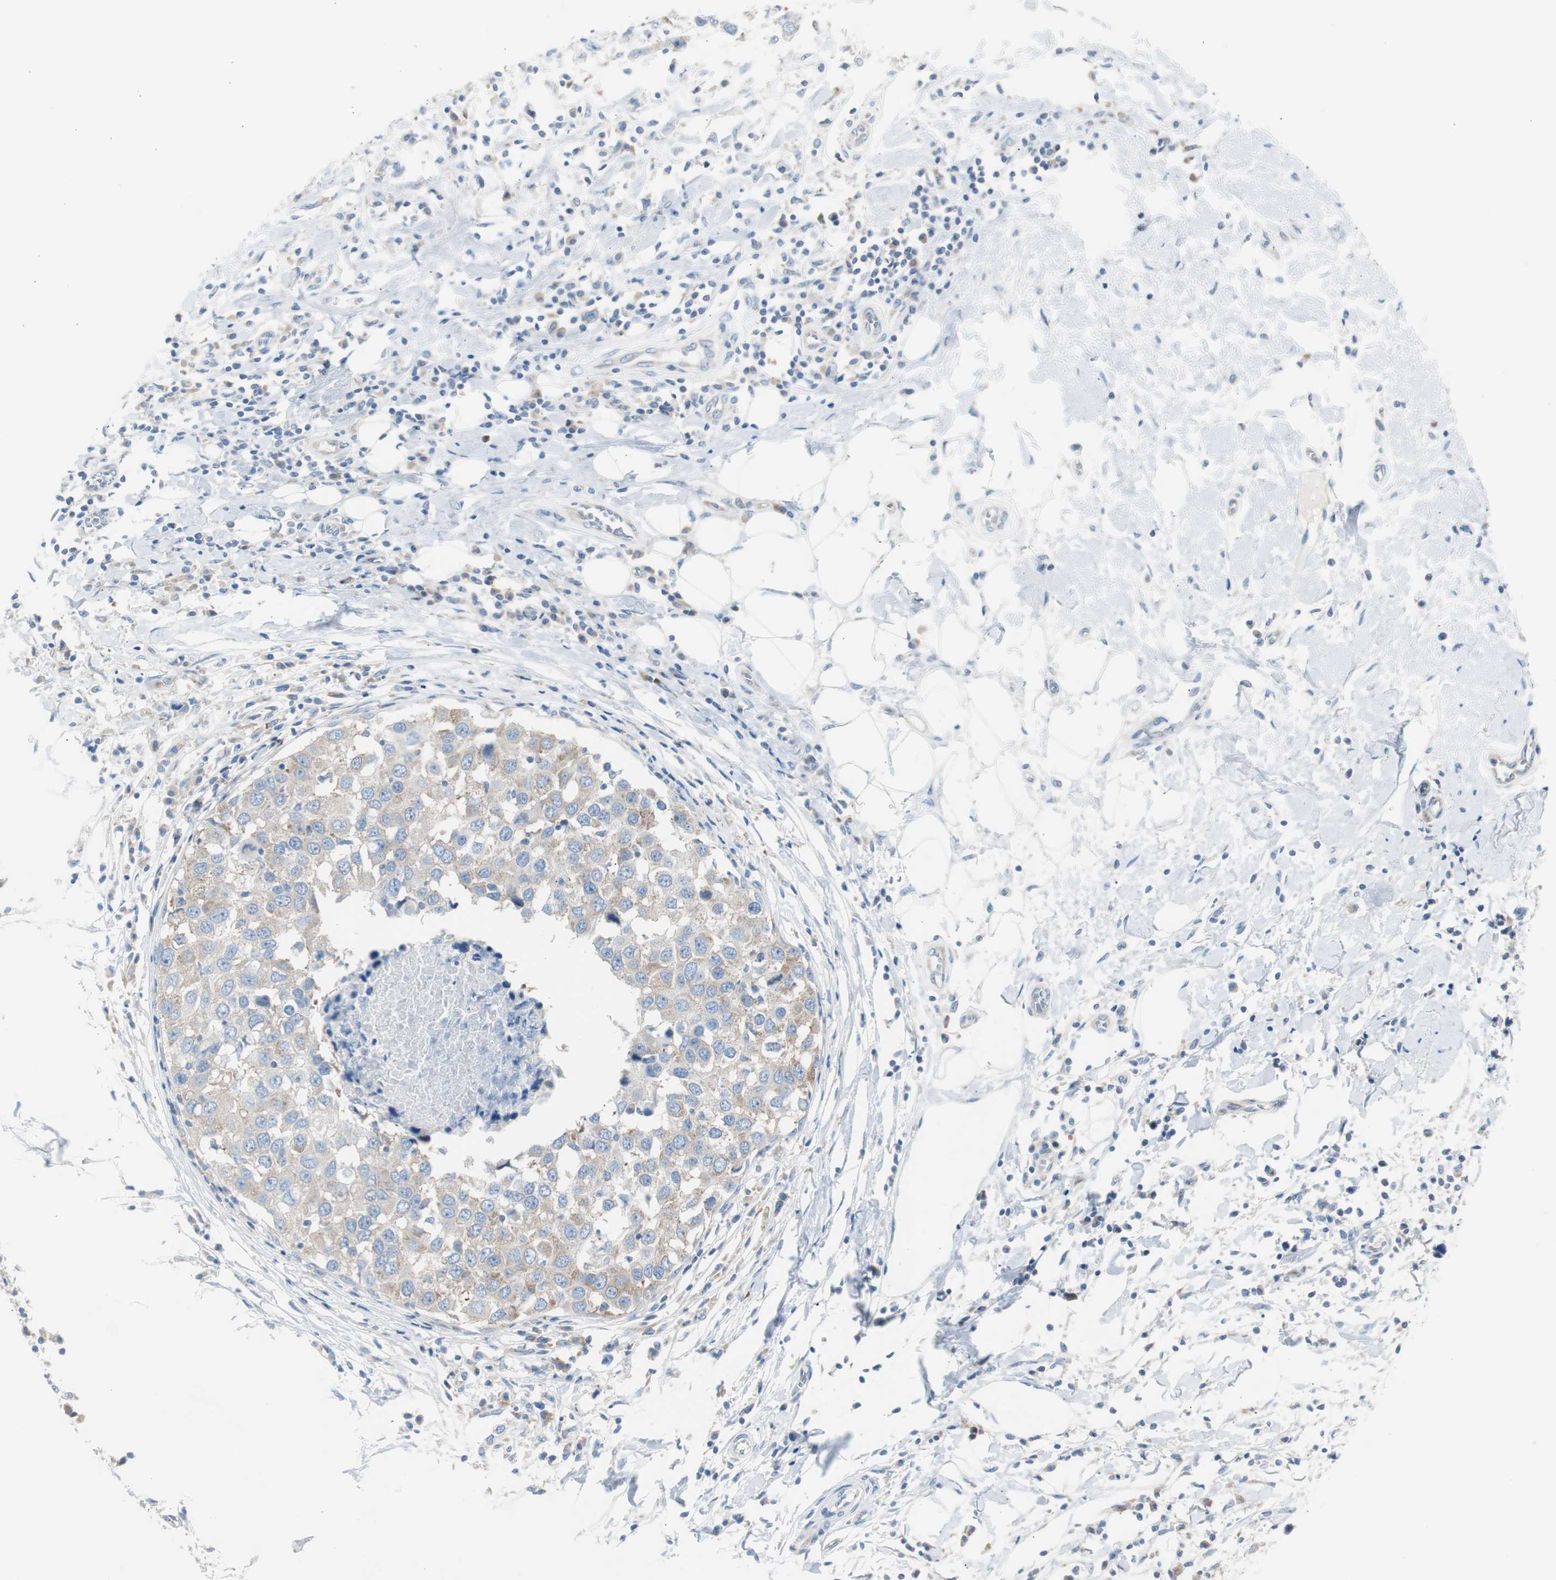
{"staining": {"intensity": "weak", "quantity": ">75%", "location": "cytoplasmic/membranous"}, "tissue": "breast cancer", "cell_type": "Tumor cells", "image_type": "cancer", "snomed": [{"axis": "morphology", "description": "Duct carcinoma"}, {"axis": "topography", "description": "Breast"}], "caption": "Immunohistochemistry photomicrograph of human breast cancer (invasive ductal carcinoma) stained for a protein (brown), which reveals low levels of weak cytoplasmic/membranous staining in approximately >75% of tumor cells.", "gene": "RPS12", "patient": {"sex": "female", "age": 27}}